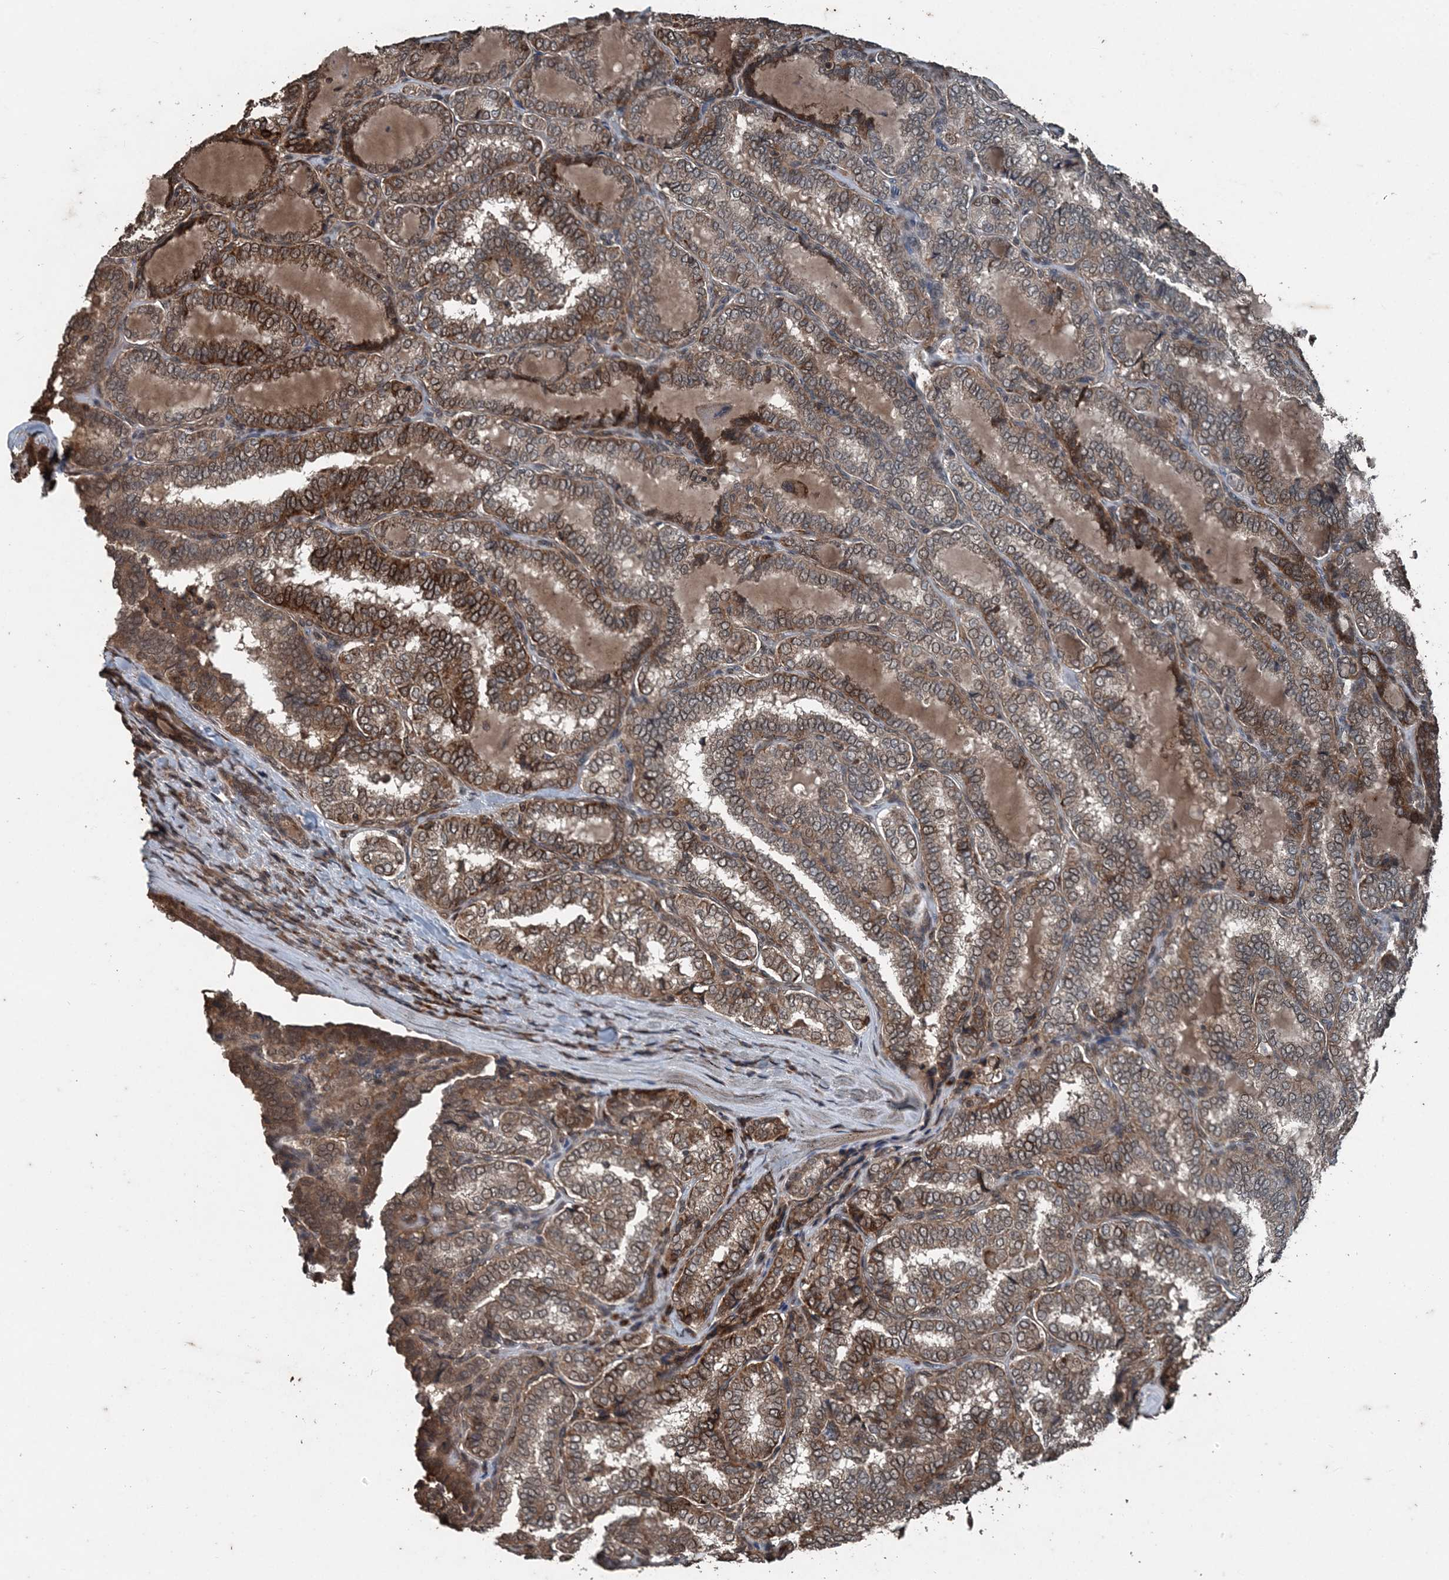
{"staining": {"intensity": "moderate", "quantity": "25%-75%", "location": "cytoplasmic/membranous,nuclear"}, "tissue": "thyroid cancer", "cell_type": "Tumor cells", "image_type": "cancer", "snomed": [{"axis": "morphology", "description": "Normal tissue, NOS"}, {"axis": "morphology", "description": "Papillary adenocarcinoma, NOS"}, {"axis": "topography", "description": "Thyroid gland"}], "caption": "An IHC image of tumor tissue is shown. Protein staining in brown labels moderate cytoplasmic/membranous and nuclear positivity in thyroid cancer (papillary adenocarcinoma) within tumor cells.", "gene": "CFL1", "patient": {"sex": "female", "age": 30}}